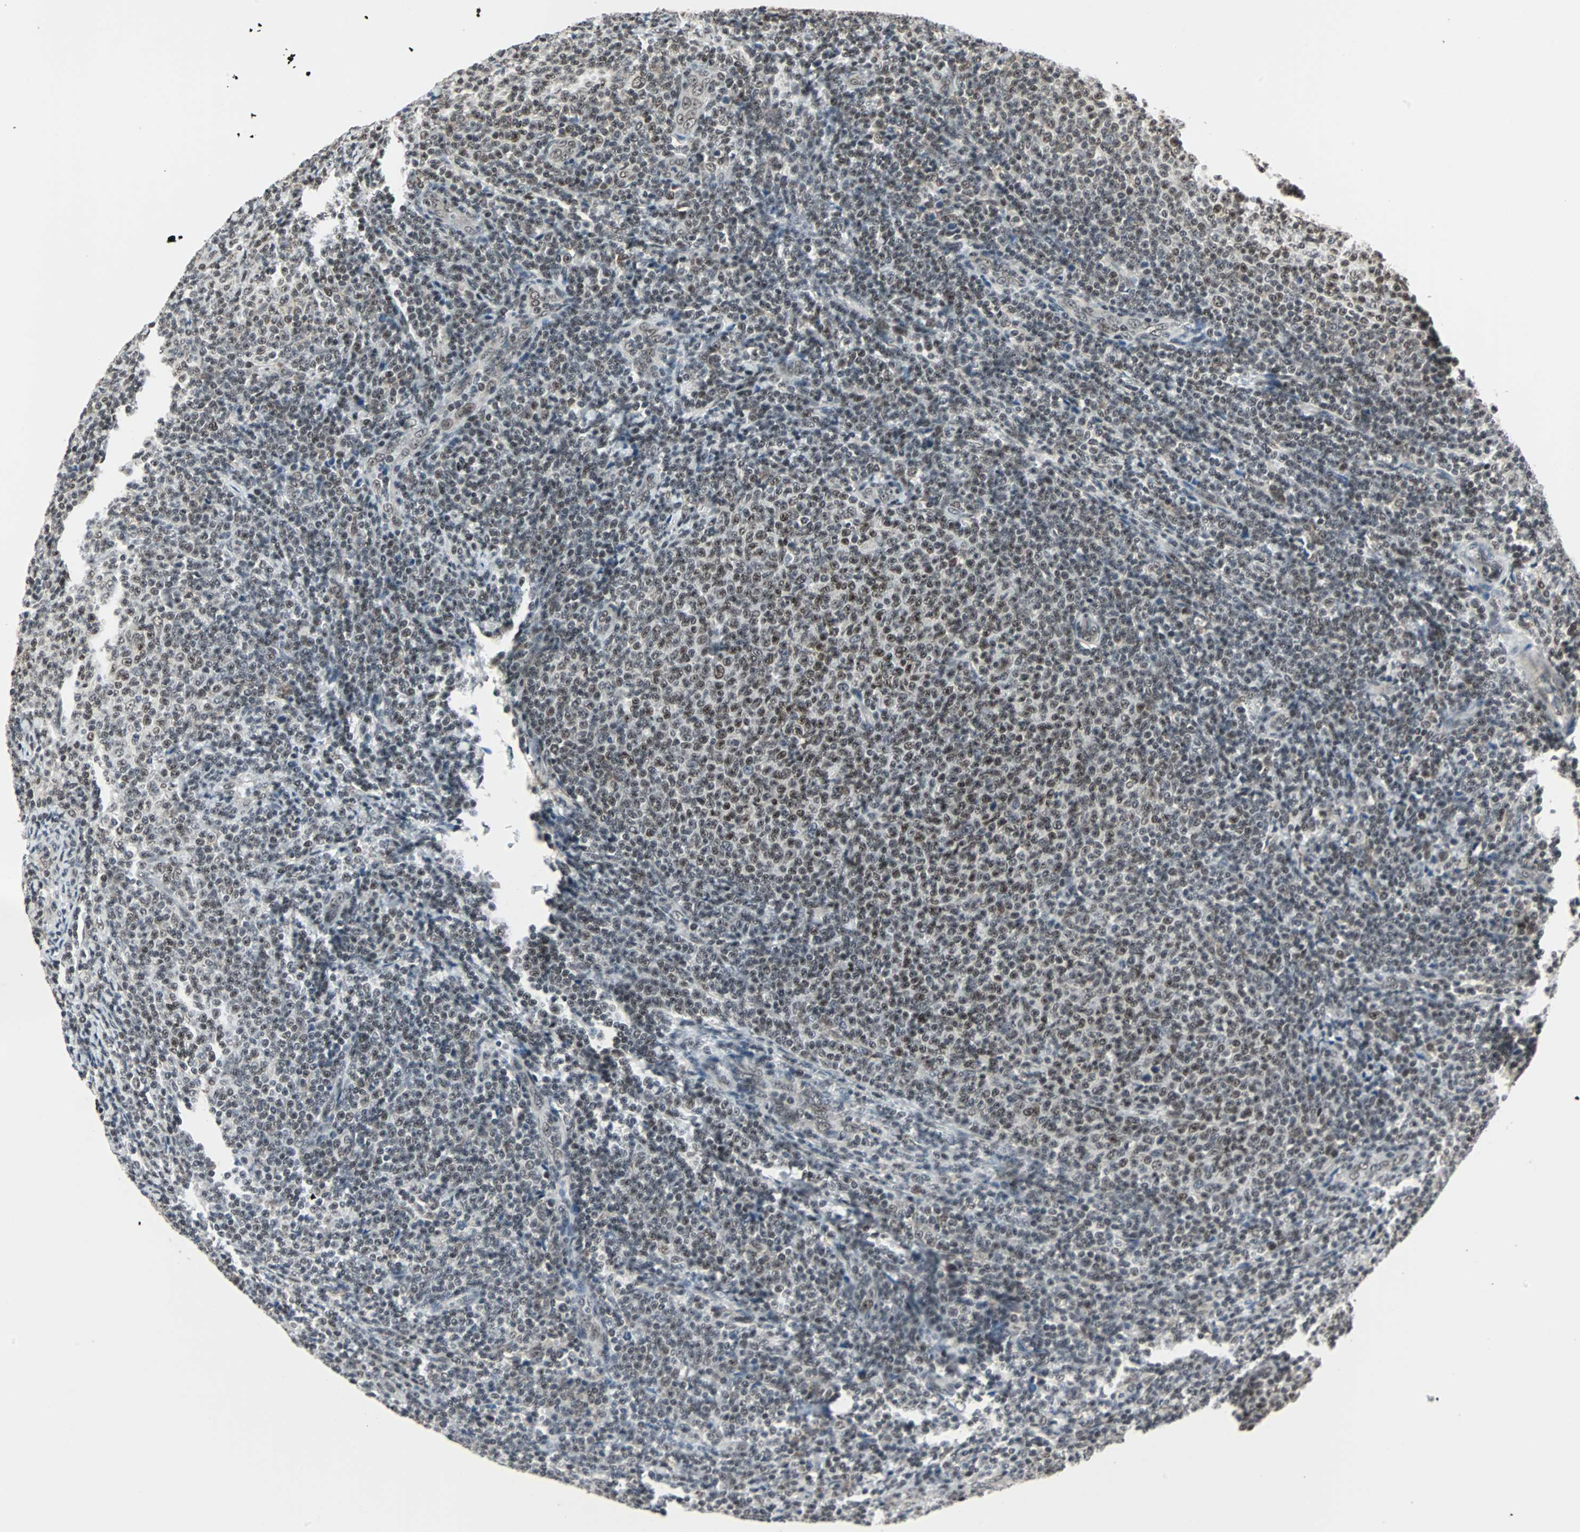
{"staining": {"intensity": "moderate", "quantity": ">75%", "location": "nuclear"}, "tissue": "lymphoma", "cell_type": "Tumor cells", "image_type": "cancer", "snomed": [{"axis": "morphology", "description": "Malignant lymphoma, non-Hodgkin's type, Low grade"}, {"axis": "topography", "description": "Lymph node"}], "caption": "Lymphoma was stained to show a protein in brown. There is medium levels of moderate nuclear staining in about >75% of tumor cells.", "gene": "TERF2IP", "patient": {"sex": "male", "age": 66}}